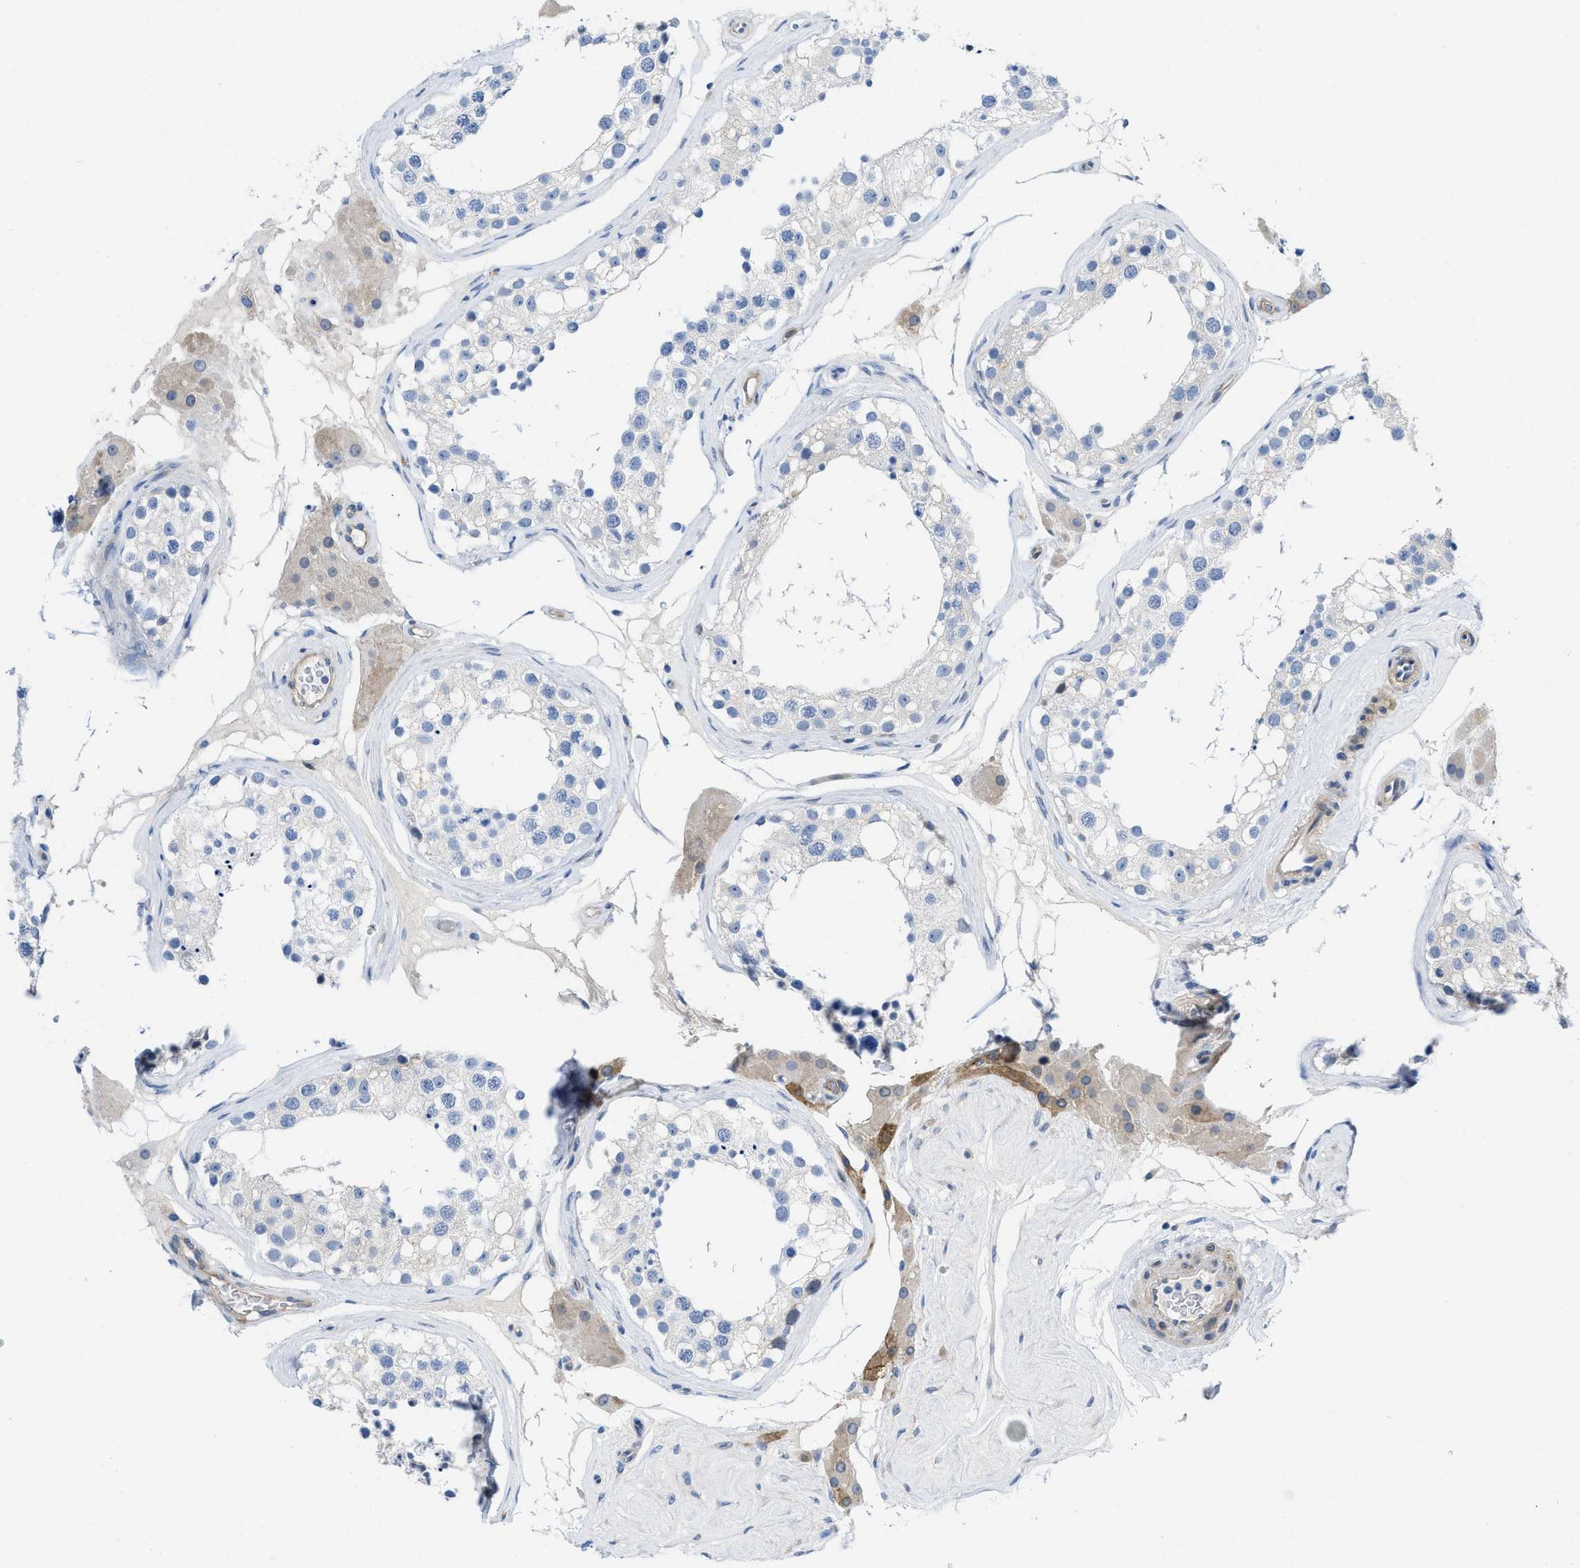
{"staining": {"intensity": "negative", "quantity": "none", "location": "none"}, "tissue": "testis", "cell_type": "Cells in seminiferous ducts", "image_type": "normal", "snomed": [{"axis": "morphology", "description": "Normal tissue, NOS"}, {"axis": "topography", "description": "Testis"}], "caption": "IHC photomicrograph of unremarkable human testis stained for a protein (brown), which shows no expression in cells in seminiferous ducts.", "gene": "PDLIM5", "patient": {"sex": "male", "age": 68}}